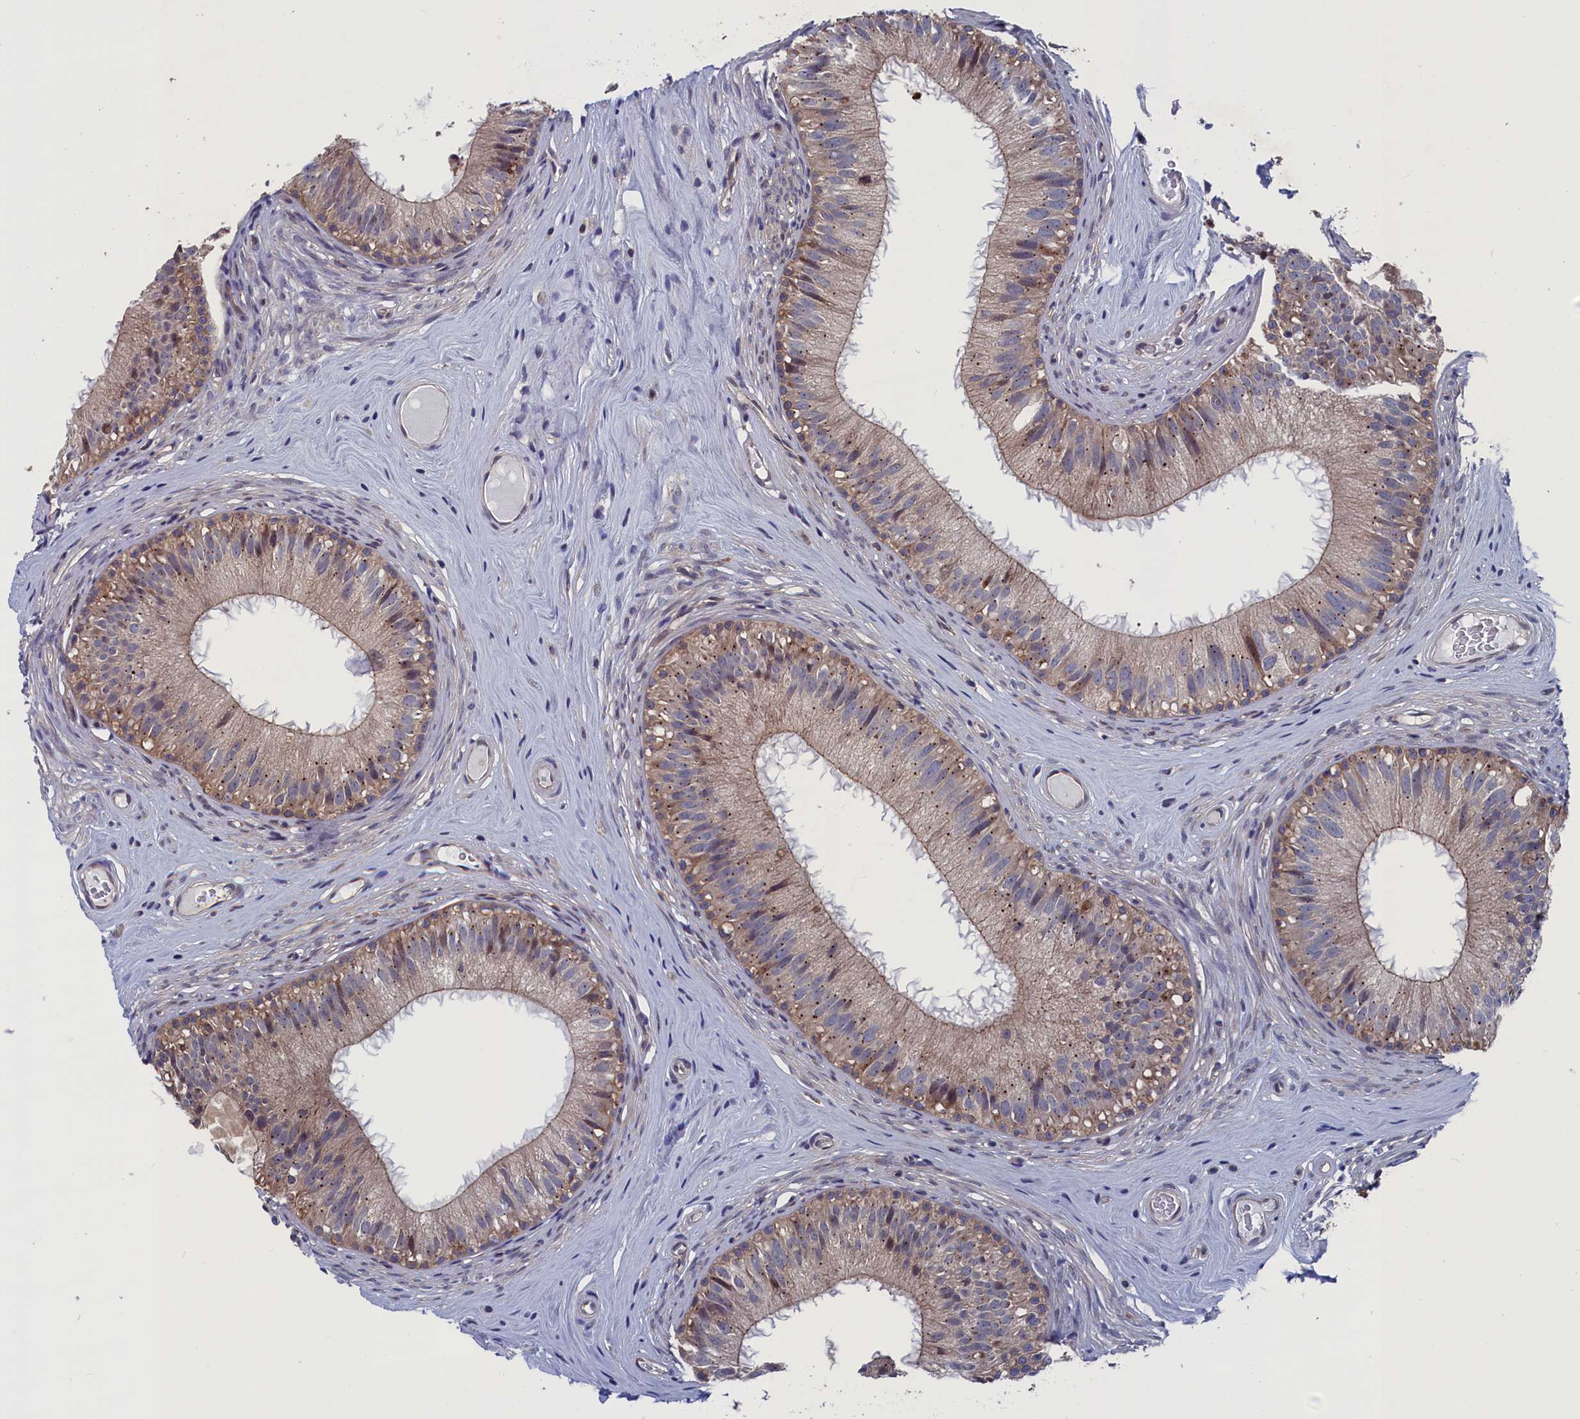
{"staining": {"intensity": "moderate", "quantity": "<25%", "location": "cytoplasmic/membranous"}, "tissue": "epididymis", "cell_type": "Glandular cells", "image_type": "normal", "snomed": [{"axis": "morphology", "description": "Normal tissue, NOS"}, {"axis": "topography", "description": "Epididymis"}], "caption": "Protein analysis of normal epididymis reveals moderate cytoplasmic/membranous expression in approximately <25% of glandular cells.", "gene": "SPATA13", "patient": {"sex": "male", "age": 45}}